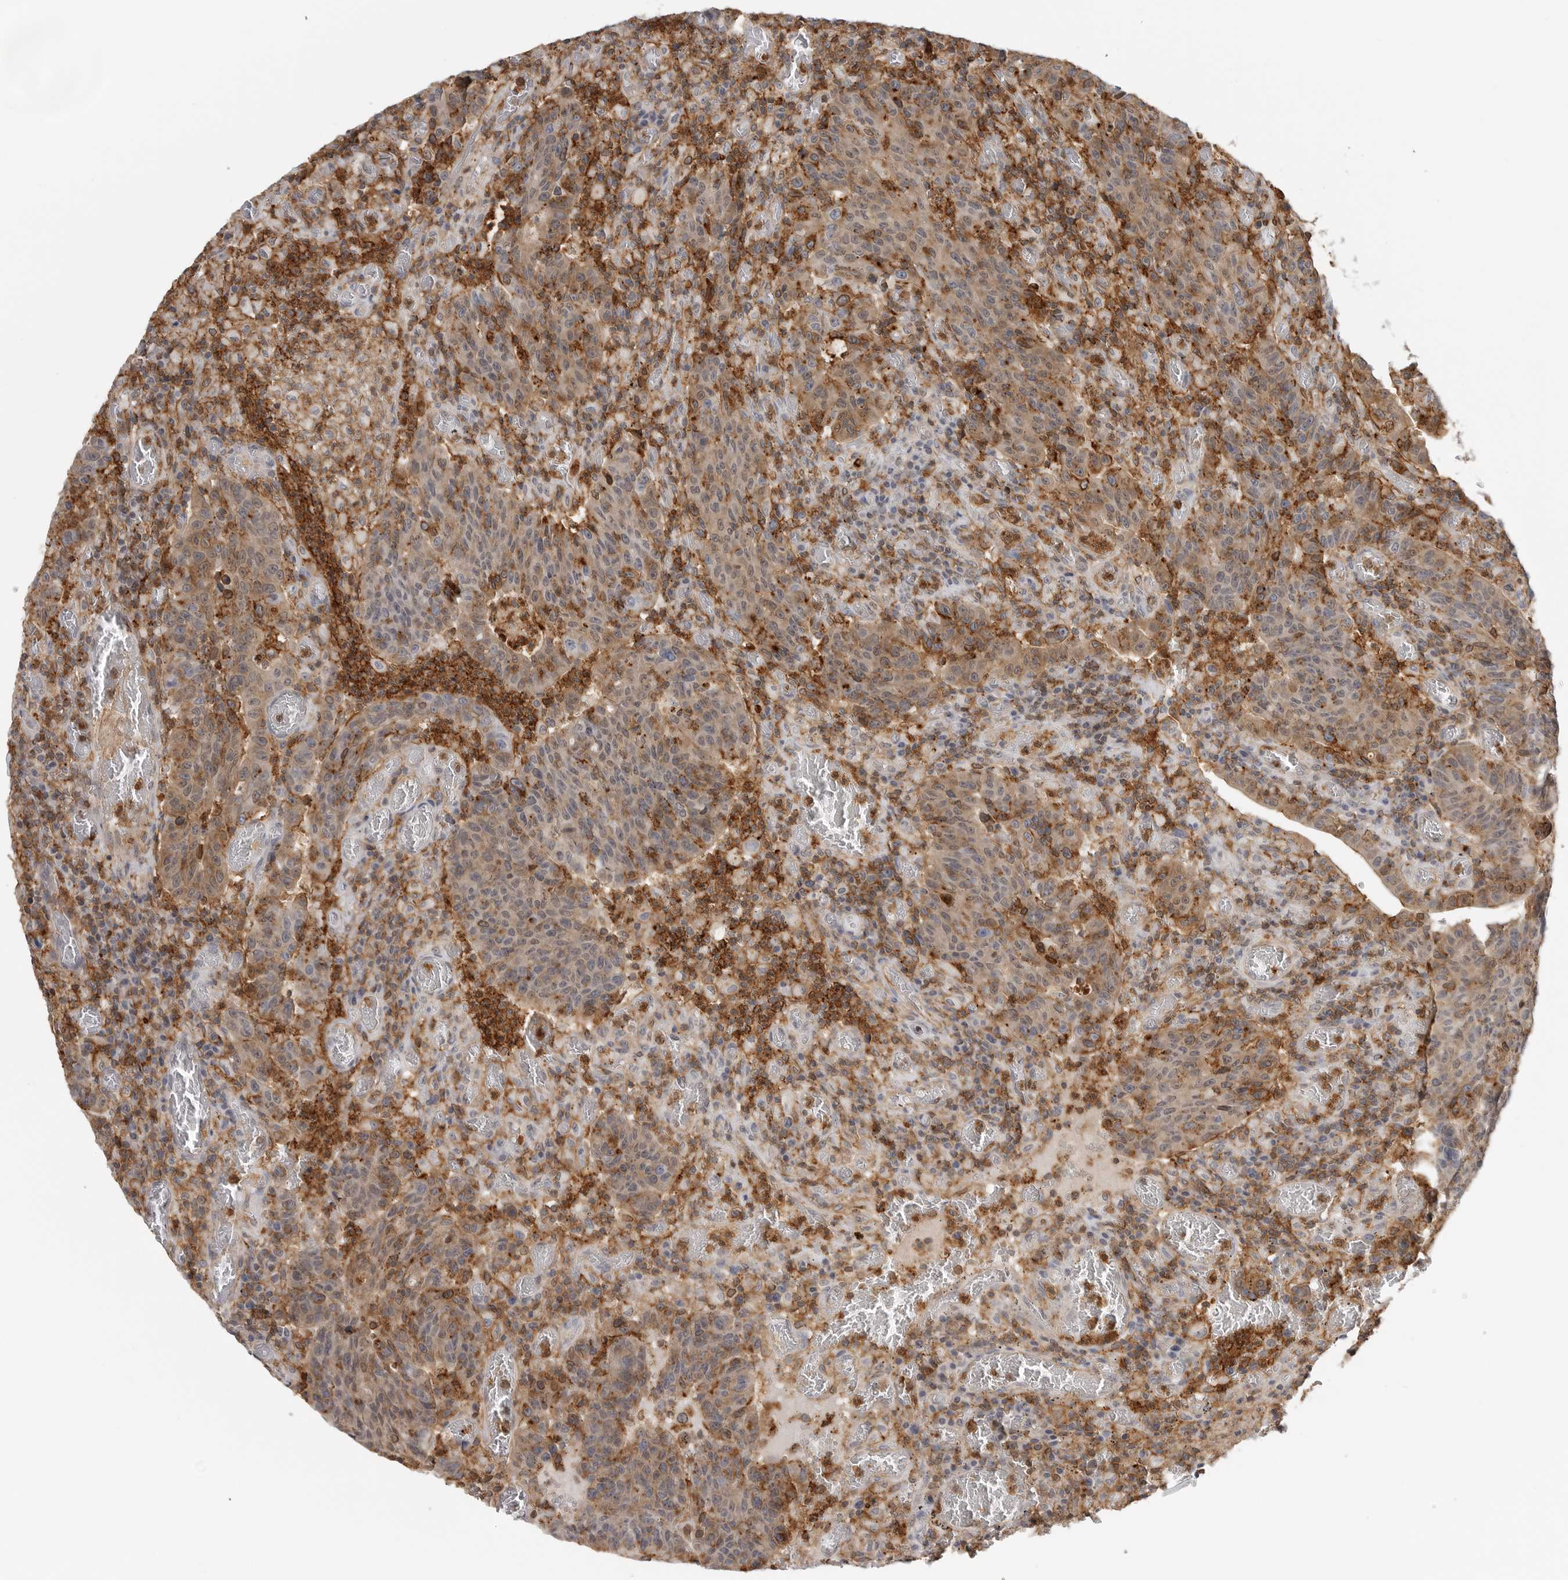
{"staining": {"intensity": "moderate", "quantity": "25%-75%", "location": "cytoplasmic/membranous"}, "tissue": "colorectal cancer", "cell_type": "Tumor cells", "image_type": "cancer", "snomed": [{"axis": "morphology", "description": "Adenocarcinoma, NOS"}, {"axis": "topography", "description": "Colon"}], "caption": "About 25%-75% of tumor cells in human colorectal cancer (adenocarcinoma) demonstrate moderate cytoplasmic/membranous protein positivity as visualized by brown immunohistochemical staining.", "gene": "ANXA11", "patient": {"sex": "female", "age": 75}}